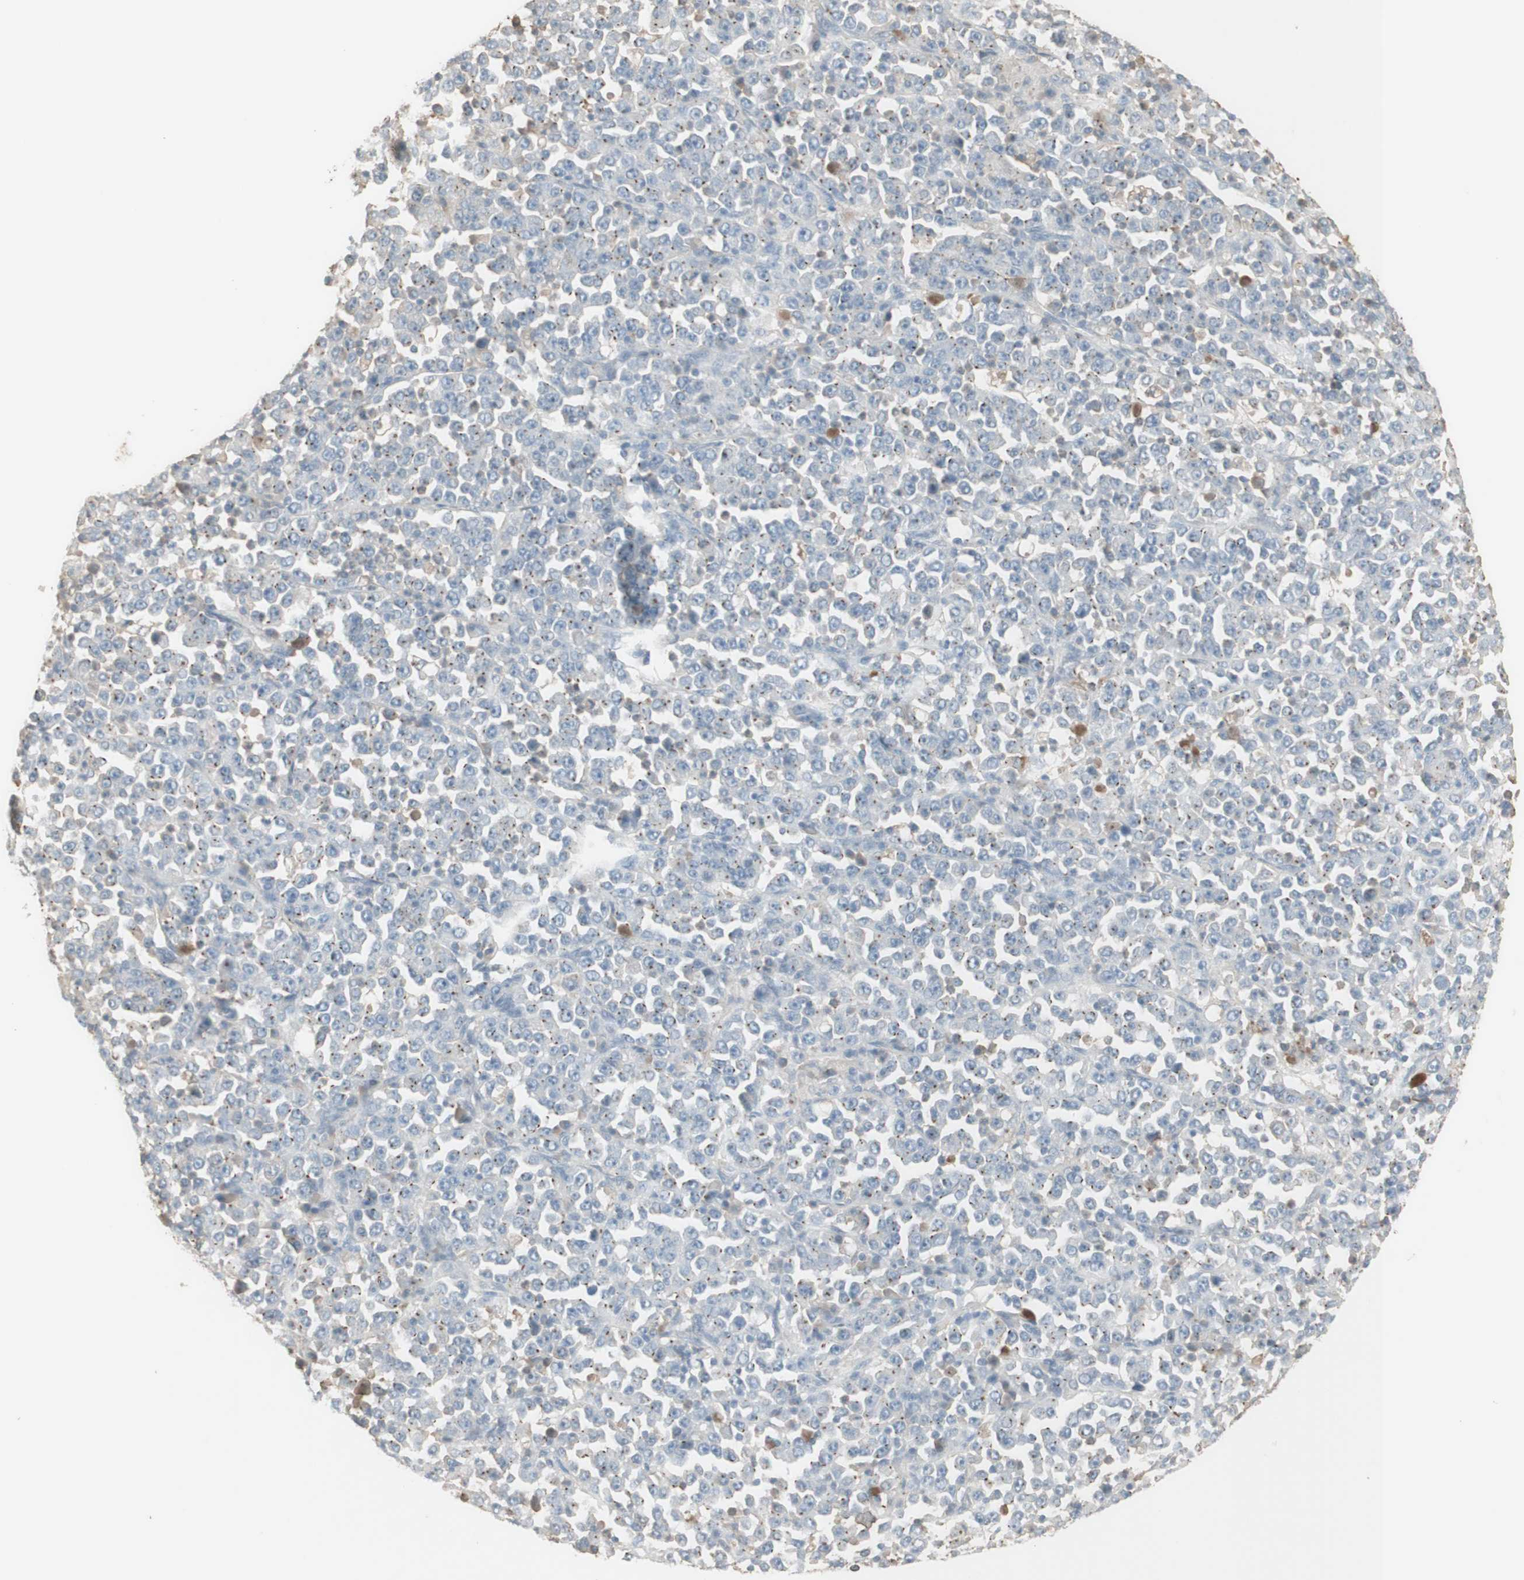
{"staining": {"intensity": "negative", "quantity": "none", "location": "none"}, "tissue": "stomach cancer", "cell_type": "Tumor cells", "image_type": "cancer", "snomed": [{"axis": "morphology", "description": "Normal tissue, NOS"}, {"axis": "morphology", "description": "Adenocarcinoma, NOS"}, {"axis": "topography", "description": "Stomach, upper"}, {"axis": "topography", "description": "Stomach"}], "caption": "An IHC photomicrograph of stomach cancer (adenocarcinoma) is shown. There is no staining in tumor cells of stomach cancer (adenocarcinoma).", "gene": "IFNG", "patient": {"sex": "male", "age": 59}}